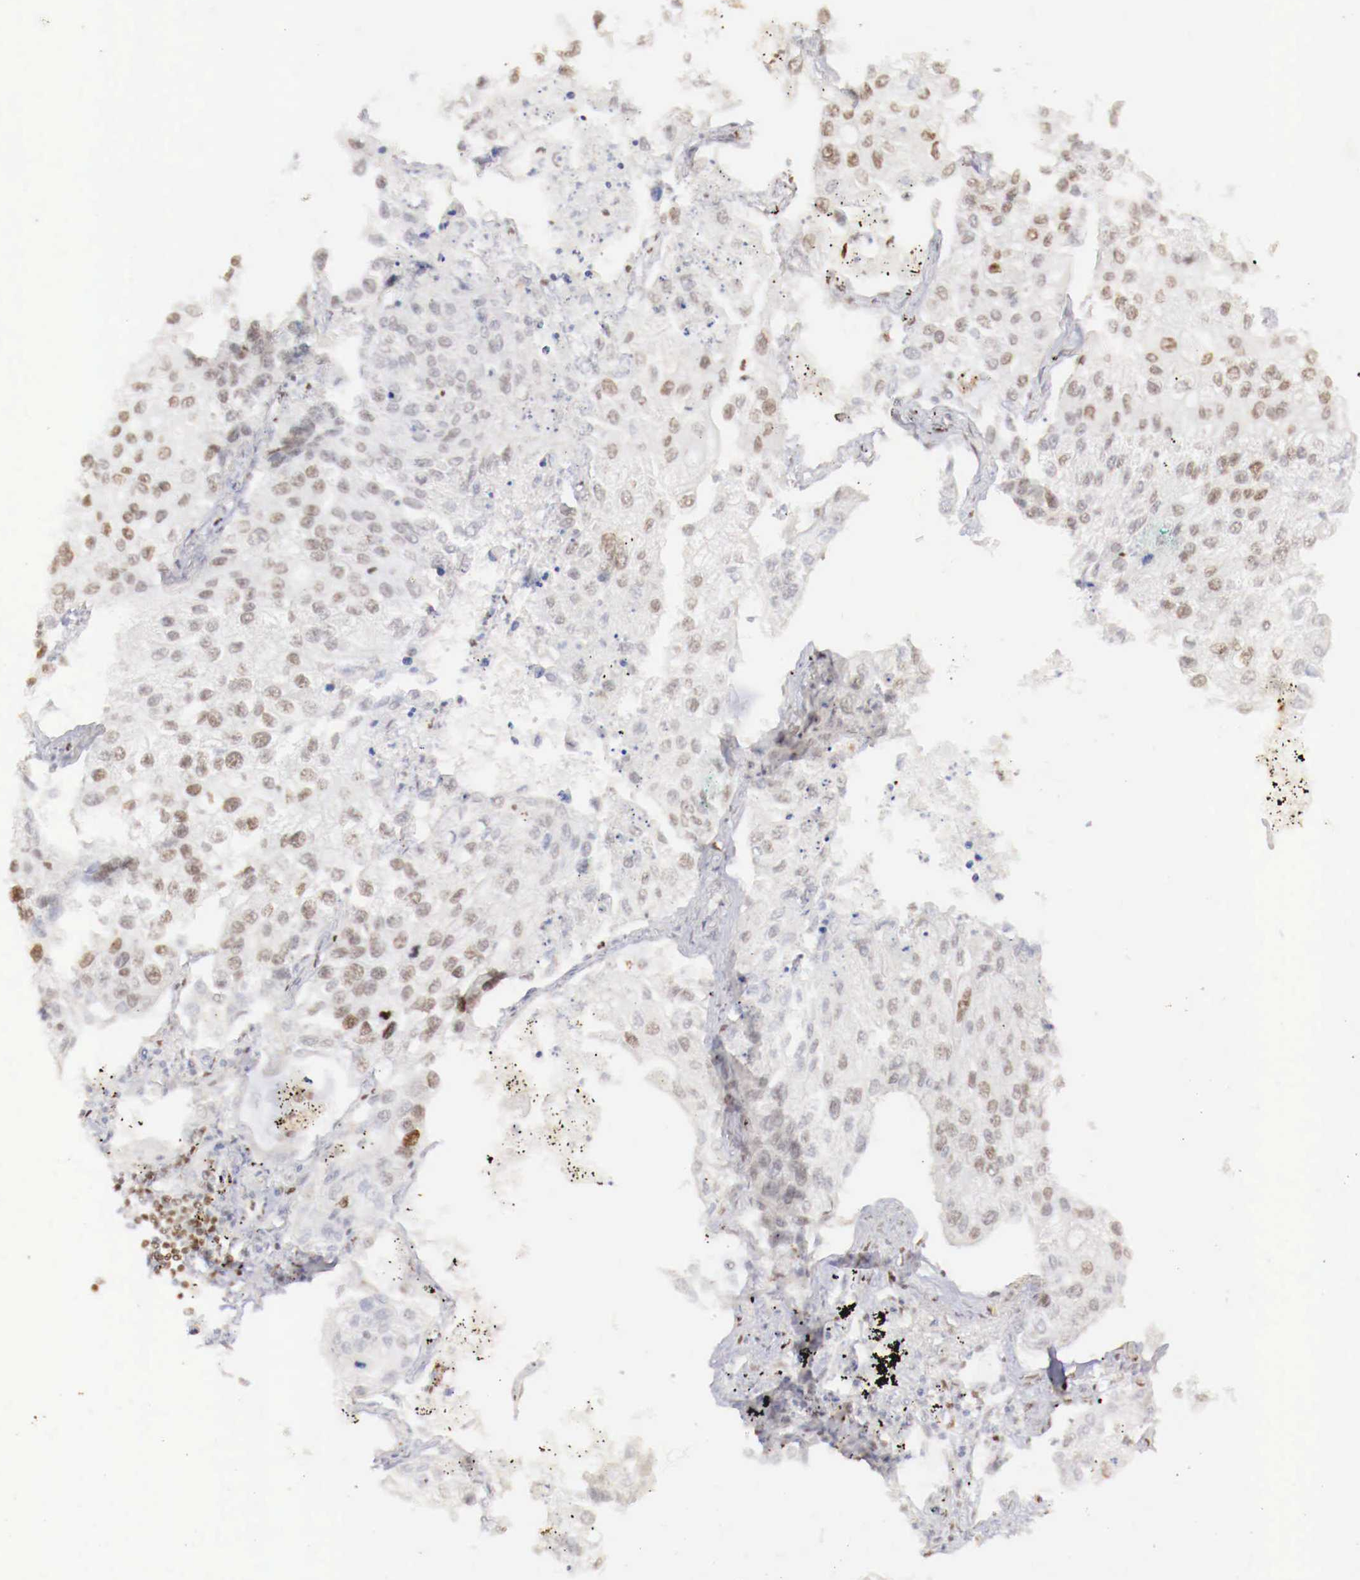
{"staining": {"intensity": "weak", "quantity": ">75%", "location": "nuclear"}, "tissue": "lung cancer", "cell_type": "Tumor cells", "image_type": "cancer", "snomed": [{"axis": "morphology", "description": "Squamous cell carcinoma, NOS"}, {"axis": "topography", "description": "Lung"}], "caption": "Squamous cell carcinoma (lung) tissue reveals weak nuclear expression in approximately >75% of tumor cells, visualized by immunohistochemistry.", "gene": "MAX", "patient": {"sex": "male", "age": 75}}